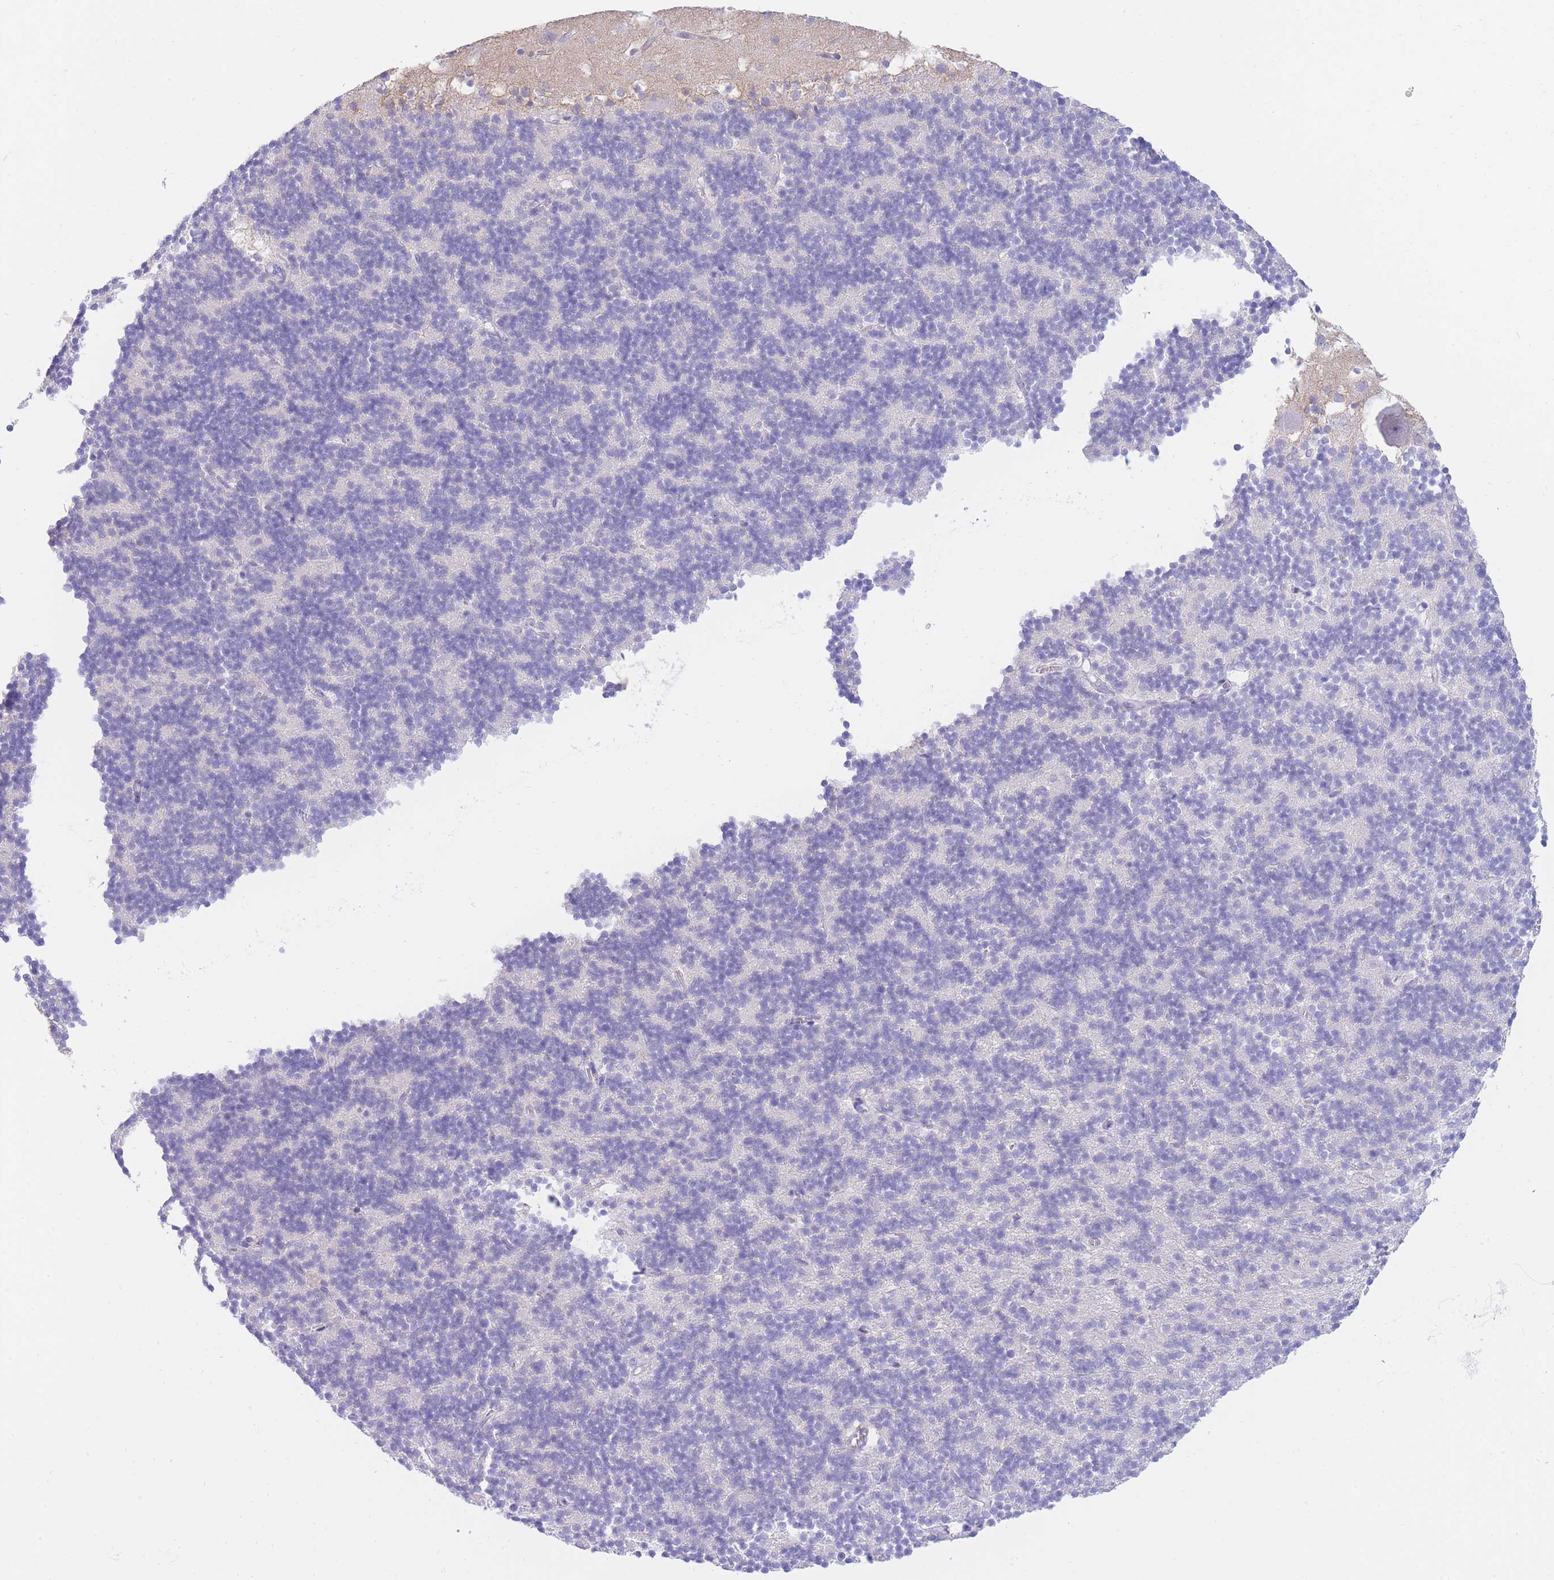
{"staining": {"intensity": "negative", "quantity": "none", "location": "none"}, "tissue": "cerebellum", "cell_type": "Cells in granular layer", "image_type": "normal", "snomed": [{"axis": "morphology", "description": "Normal tissue, NOS"}, {"axis": "topography", "description": "Cerebellum"}], "caption": "A high-resolution histopathology image shows immunohistochemistry staining of unremarkable cerebellum, which shows no significant positivity in cells in granular layer.", "gene": "SSUH2", "patient": {"sex": "male", "age": 54}}